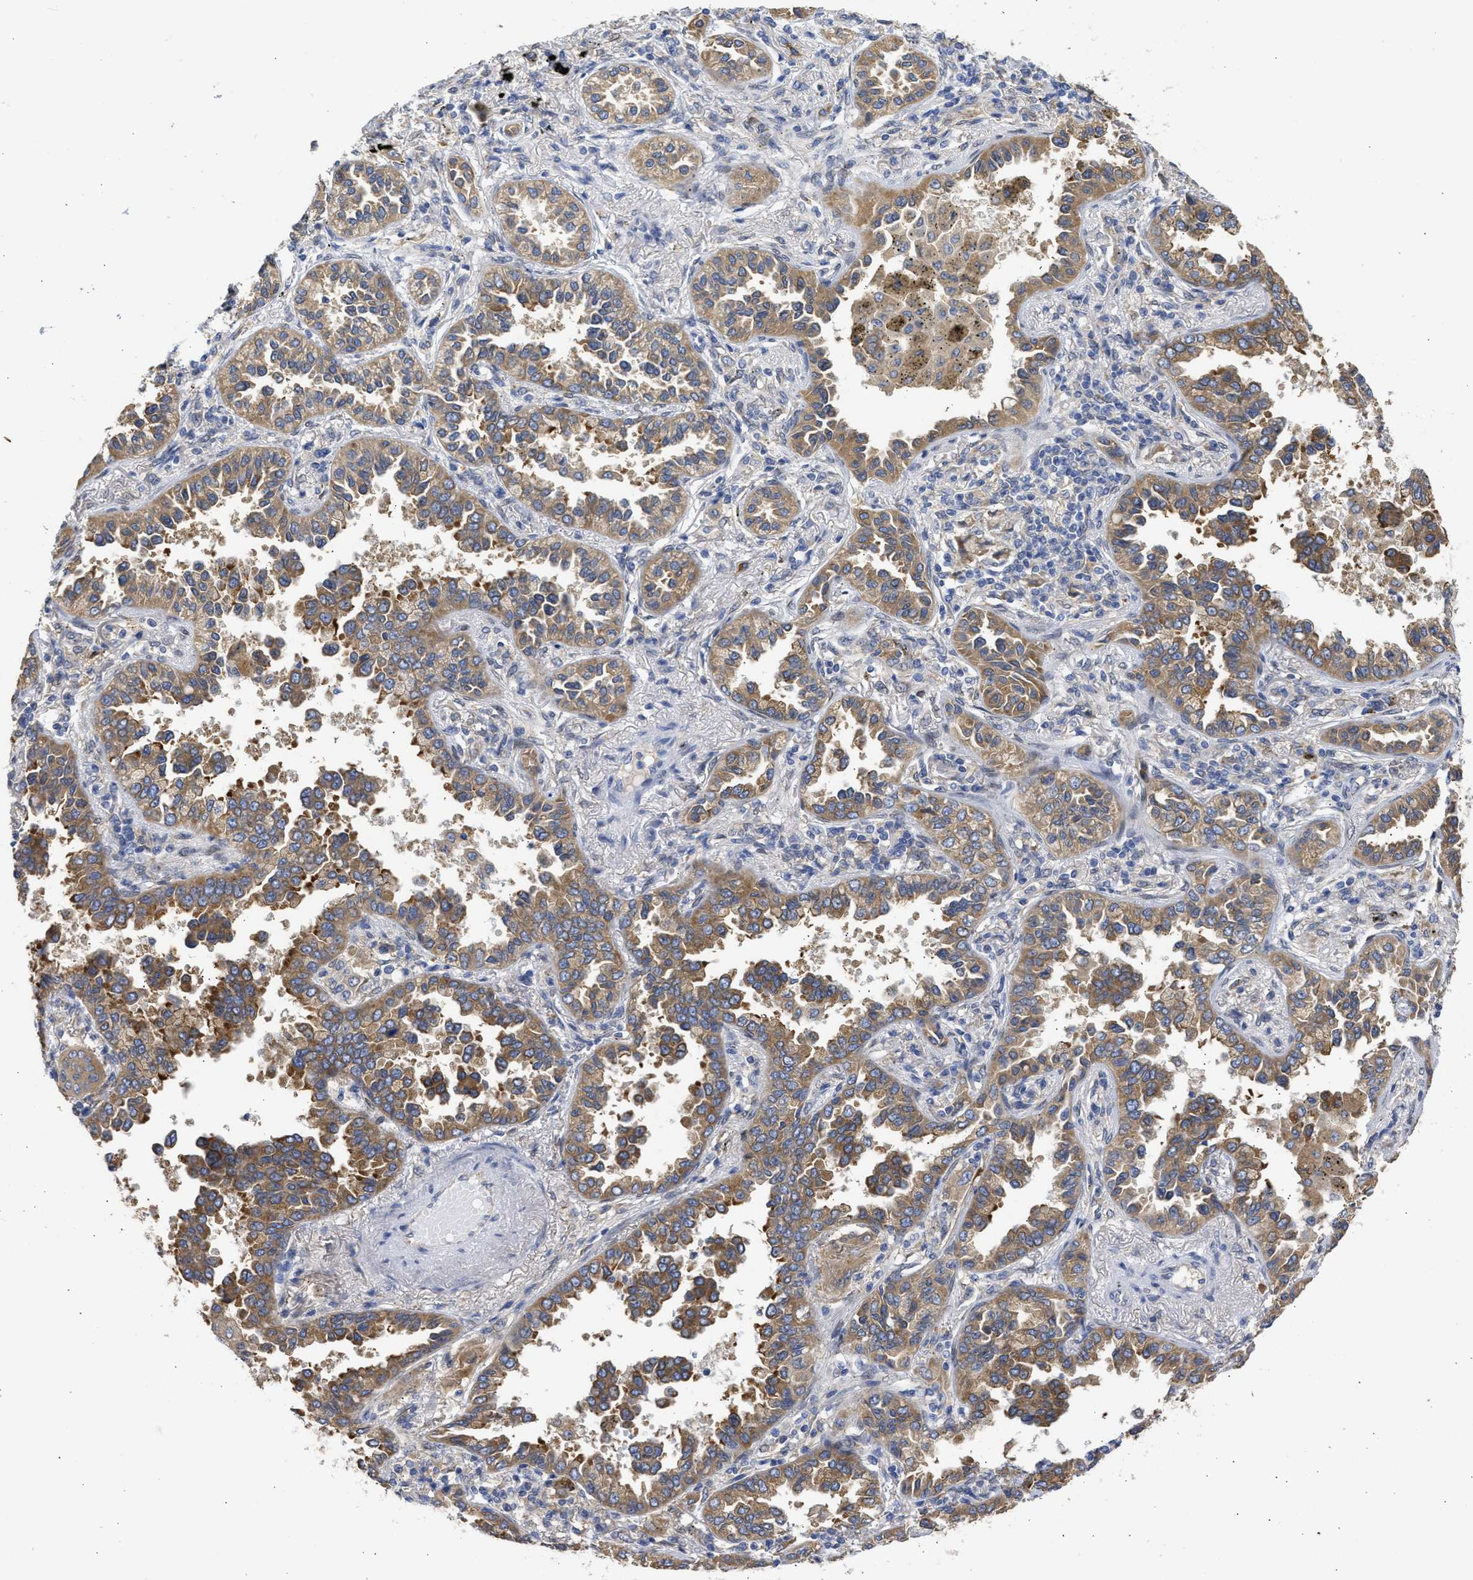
{"staining": {"intensity": "moderate", "quantity": ">75%", "location": "cytoplasmic/membranous"}, "tissue": "lung cancer", "cell_type": "Tumor cells", "image_type": "cancer", "snomed": [{"axis": "morphology", "description": "Normal tissue, NOS"}, {"axis": "morphology", "description": "Adenocarcinoma, NOS"}, {"axis": "topography", "description": "Lung"}], "caption": "Lung cancer was stained to show a protein in brown. There is medium levels of moderate cytoplasmic/membranous expression in approximately >75% of tumor cells. Using DAB (3,3'-diaminobenzidine) (brown) and hematoxylin (blue) stains, captured at high magnification using brightfield microscopy.", "gene": "TMED1", "patient": {"sex": "male", "age": 59}}